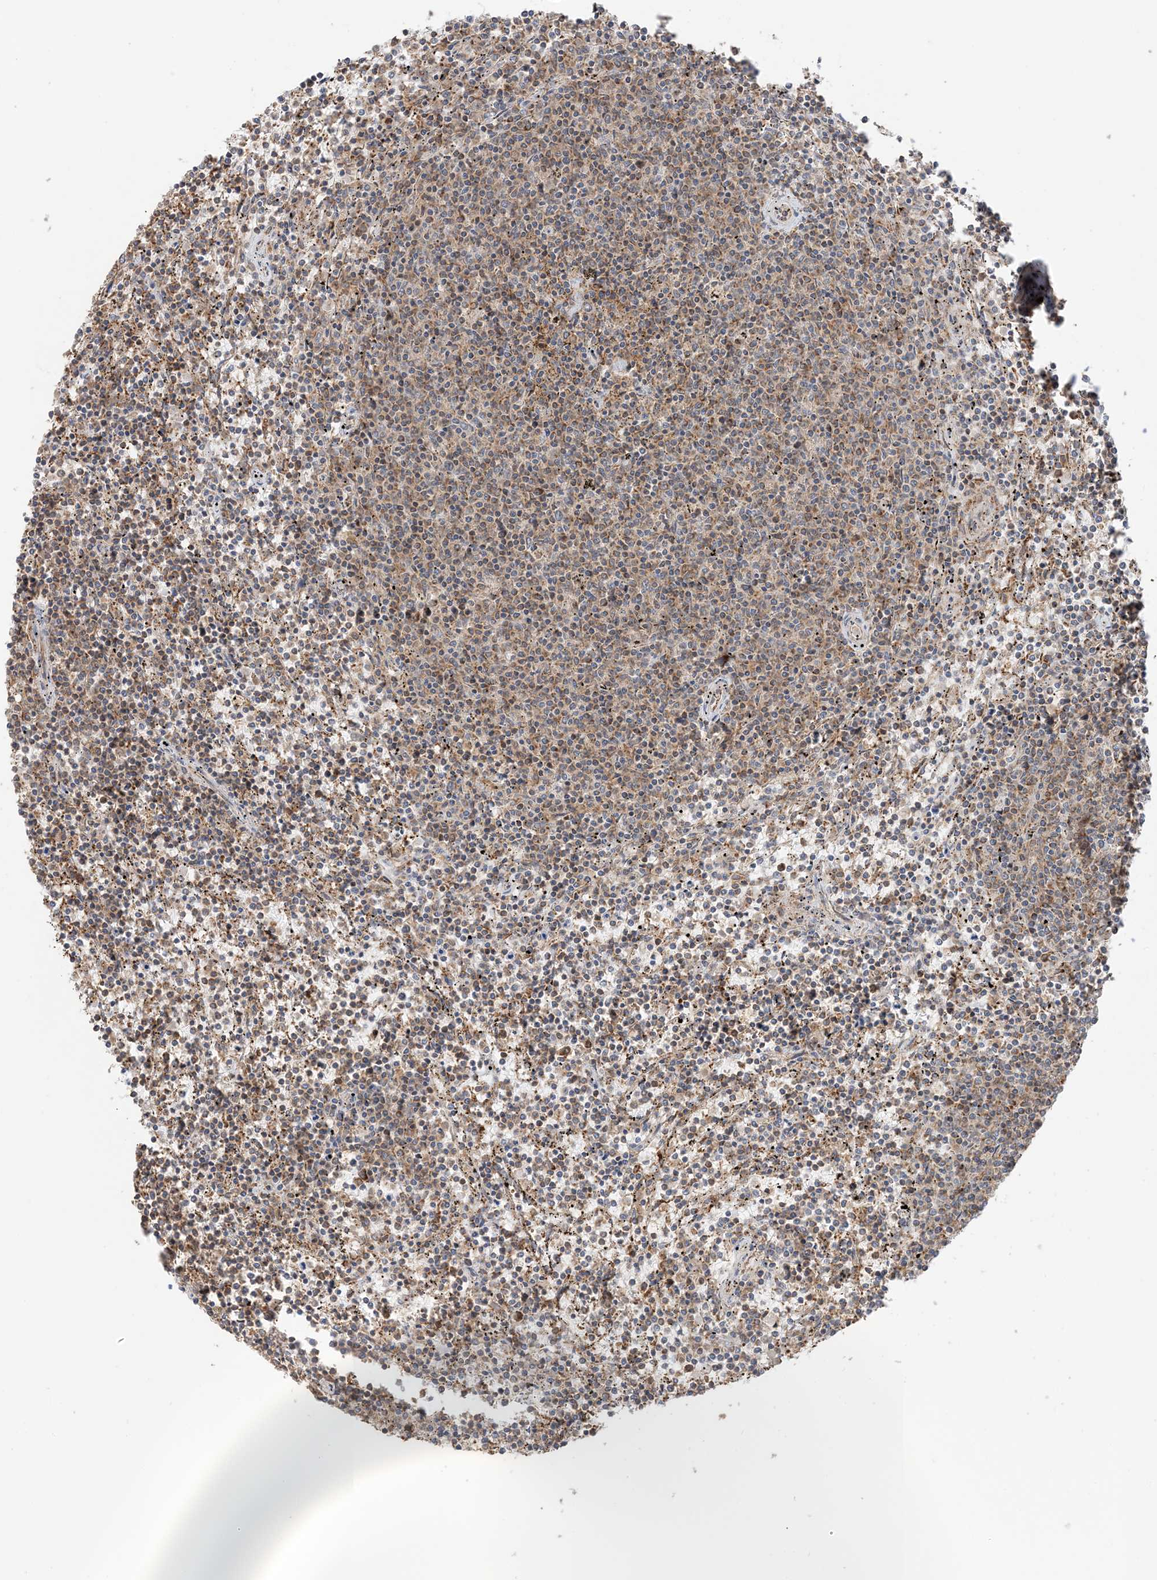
{"staining": {"intensity": "moderate", "quantity": ">75%", "location": "cytoplasmic/membranous"}, "tissue": "lymphoma", "cell_type": "Tumor cells", "image_type": "cancer", "snomed": [{"axis": "morphology", "description": "Malignant lymphoma, non-Hodgkin's type, Low grade"}, {"axis": "topography", "description": "Spleen"}], "caption": "Human low-grade malignant lymphoma, non-Hodgkin's type stained with a protein marker displays moderate staining in tumor cells.", "gene": "N4BP3", "patient": {"sex": "female", "age": 50}}